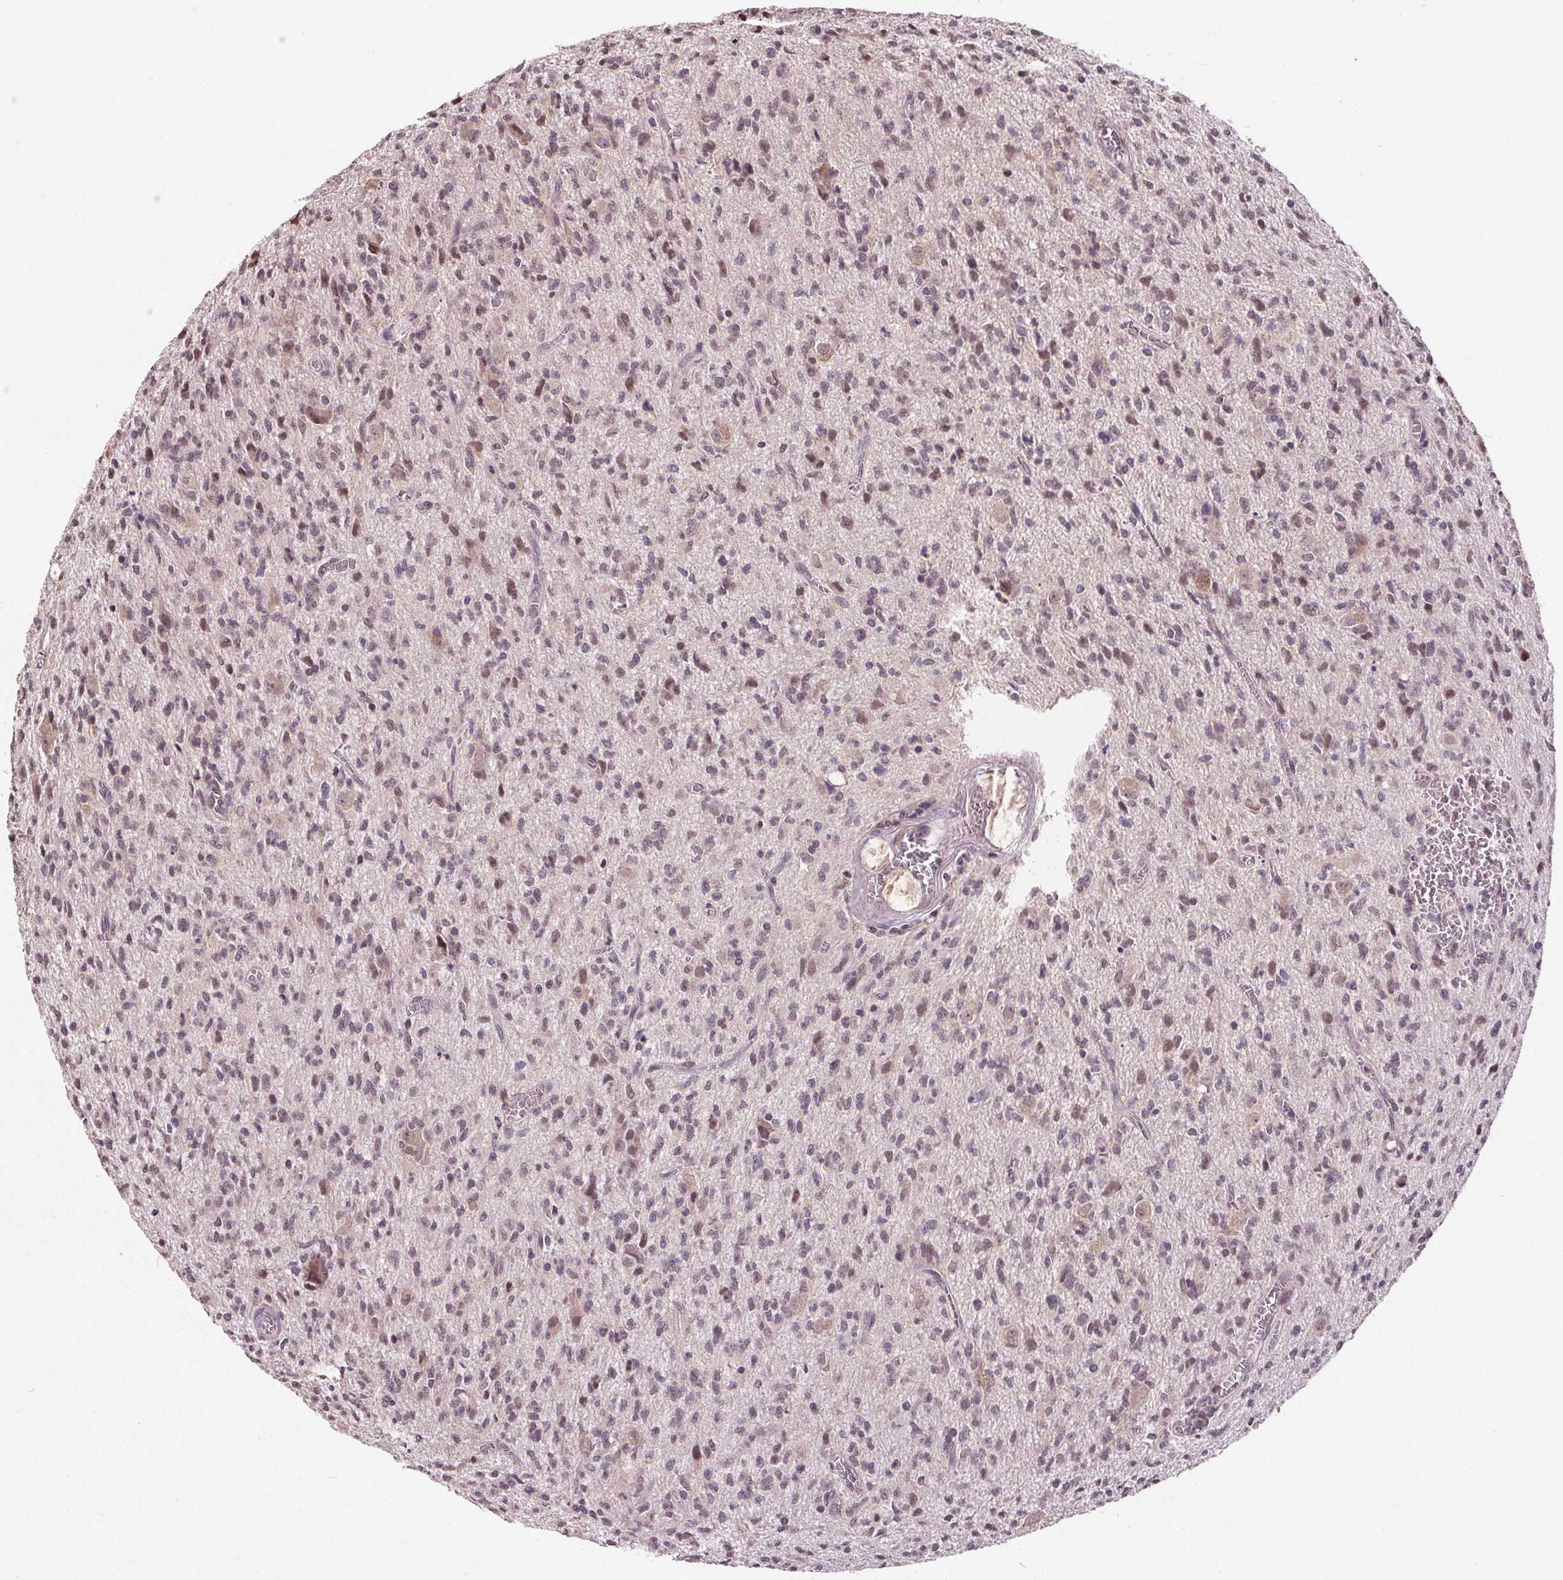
{"staining": {"intensity": "moderate", "quantity": "<25%", "location": "nuclear"}, "tissue": "glioma", "cell_type": "Tumor cells", "image_type": "cancer", "snomed": [{"axis": "morphology", "description": "Glioma, malignant, Low grade"}, {"axis": "topography", "description": "Brain"}], "caption": "Human glioma stained with a brown dye reveals moderate nuclear positive positivity in approximately <25% of tumor cells.", "gene": "KIAA0232", "patient": {"sex": "male", "age": 64}}